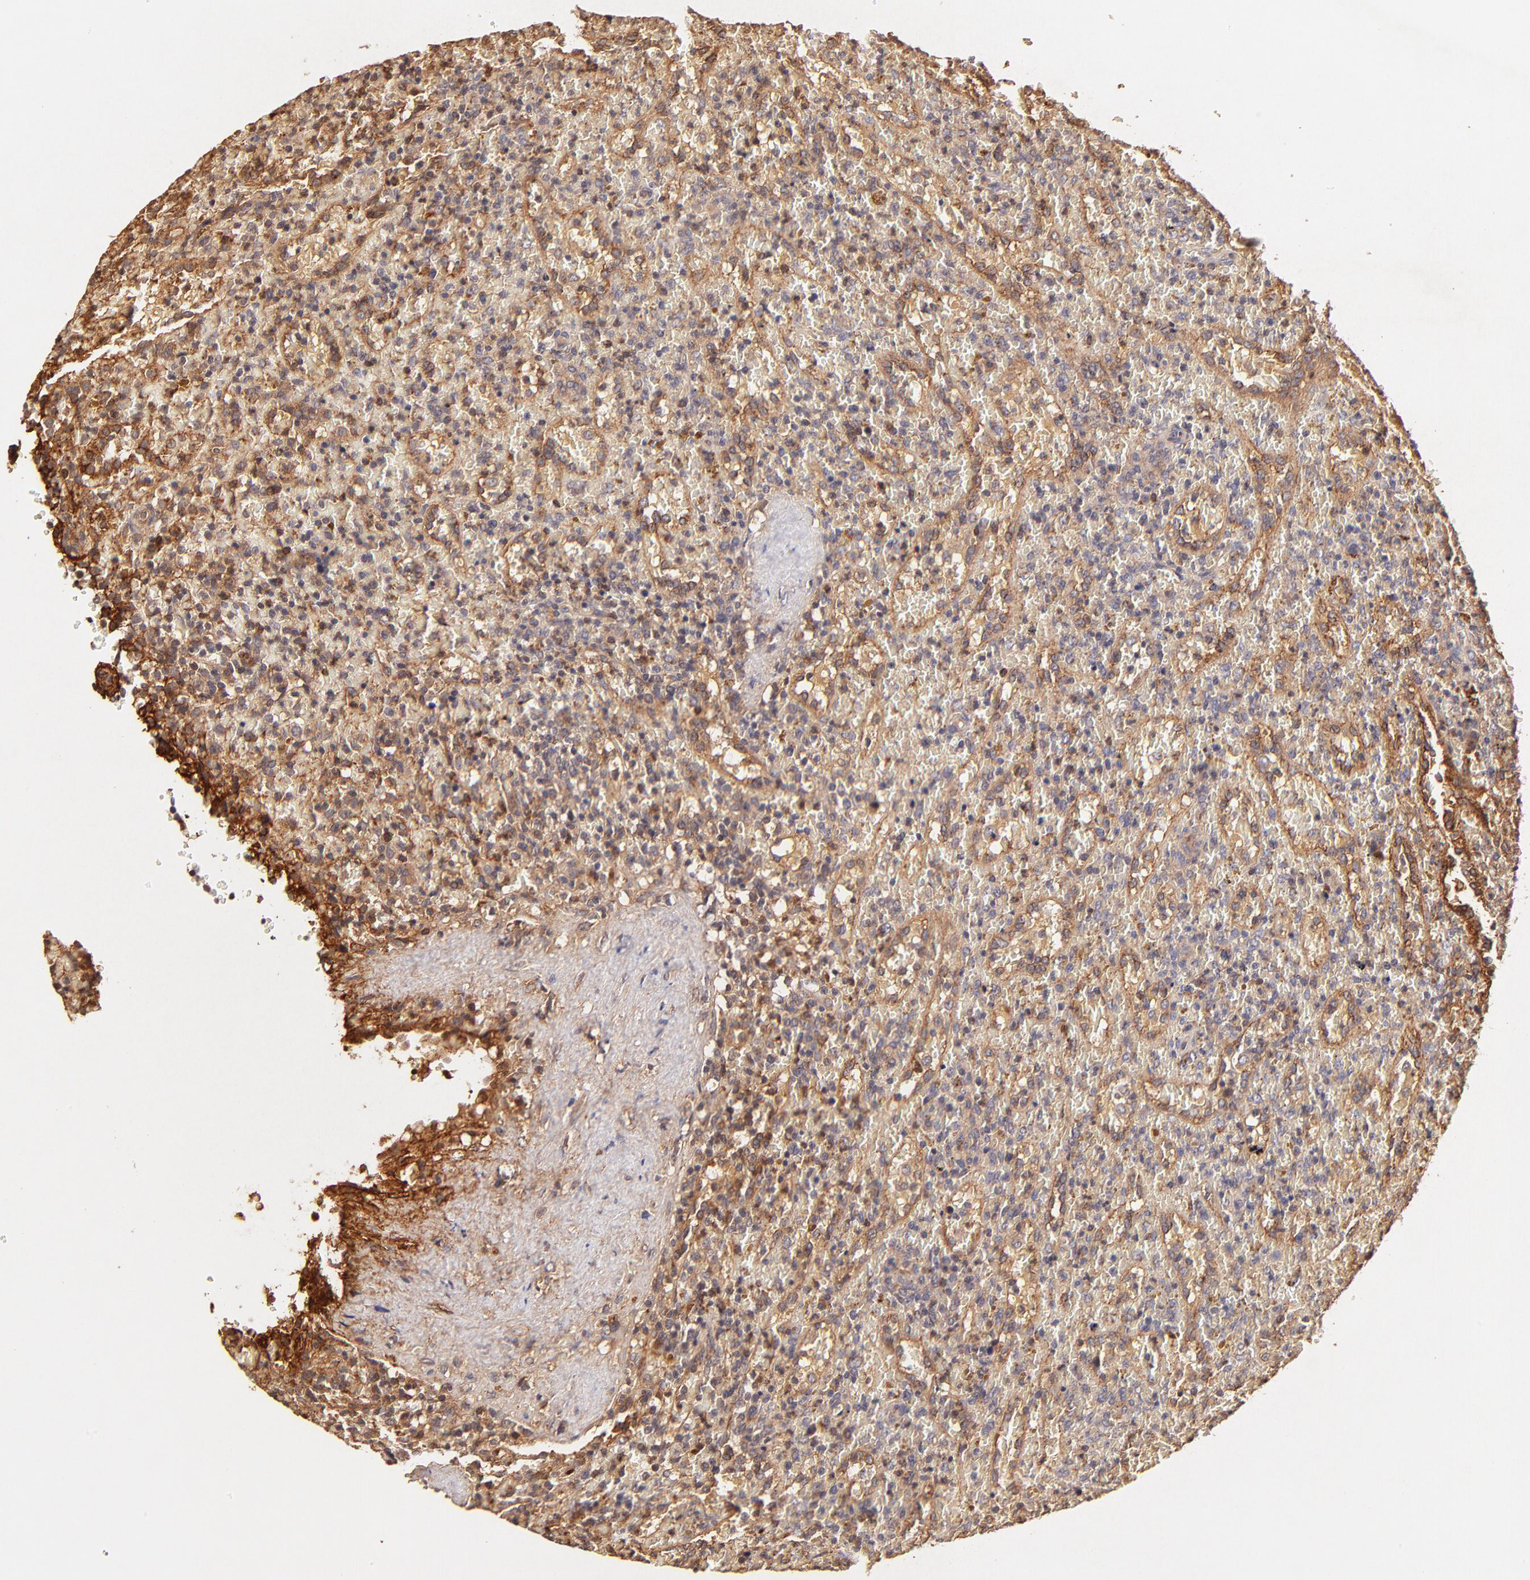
{"staining": {"intensity": "moderate", "quantity": "<25%", "location": "cytoplasmic/membranous"}, "tissue": "lymphoma", "cell_type": "Tumor cells", "image_type": "cancer", "snomed": [{"axis": "morphology", "description": "Malignant lymphoma, non-Hodgkin's type, High grade"}, {"axis": "topography", "description": "Spleen"}, {"axis": "topography", "description": "Lymph node"}], "caption": "Protein staining of malignant lymphoma, non-Hodgkin's type (high-grade) tissue shows moderate cytoplasmic/membranous staining in about <25% of tumor cells.", "gene": "ITGB1", "patient": {"sex": "female", "age": 70}}